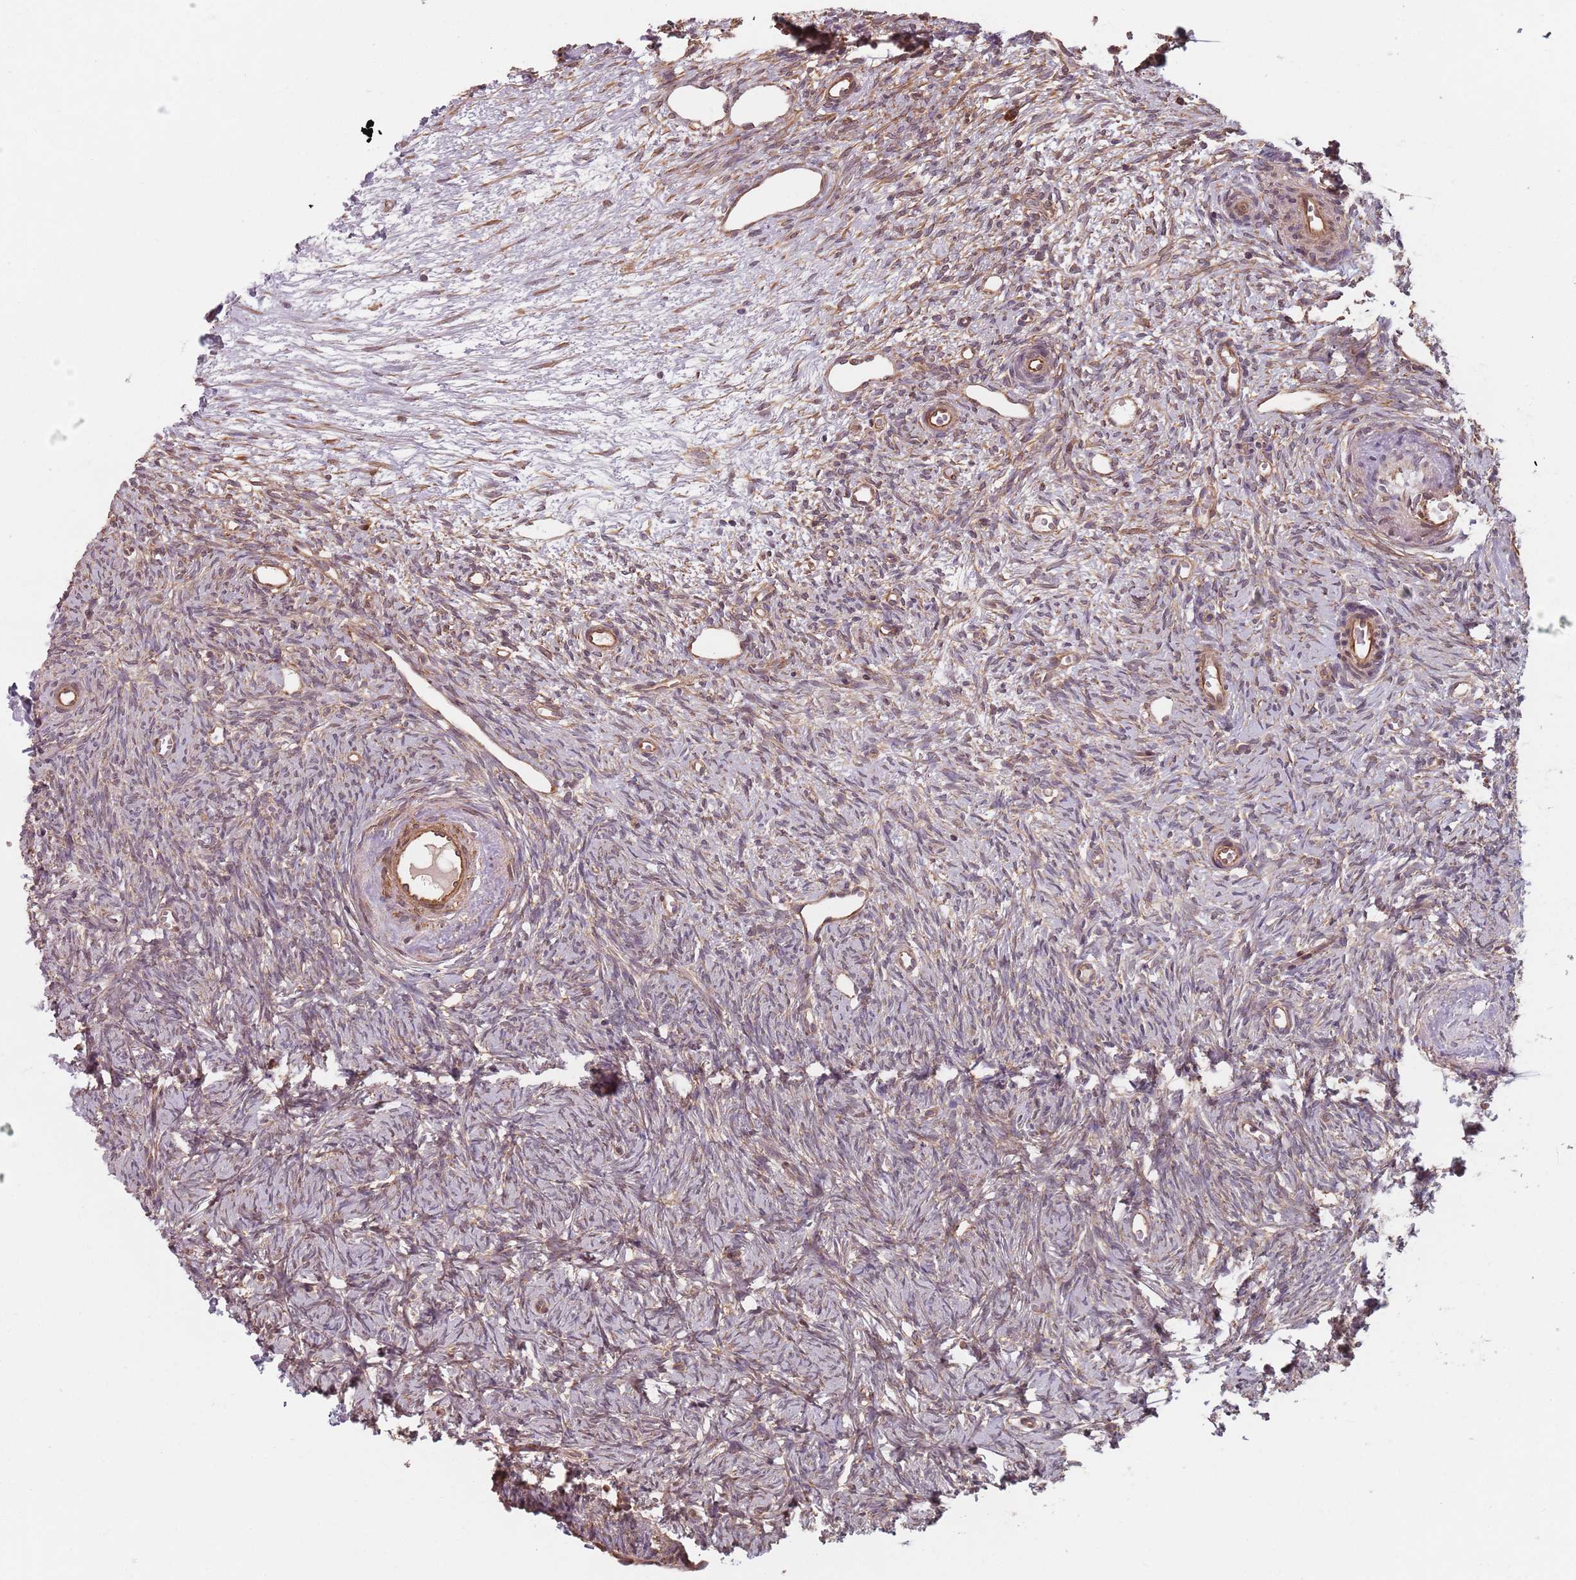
{"staining": {"intensity": "weak", "quantity": "25%-75%", "location": "cytoplasmic/membranous"}, "tissue": "ovary", "cell_type": "Ovarian stroma cells", "image_type": "normal", "snomed": [{"axis": "morphology", "description": "Normal tissue, NOS"}, {"axis": "topography", "description": "Ovary"}], "caption": "Protein expression by IHC shows weak cytoplasmic/membranous positivity in about 25%-75% of ovarian stroma cells in unremarkable ovary. The staining is performed using DAB (3,3'-diaminobenzidine) brown chromogen to label protein expression. The nuclei are counter-stained blue using hematoxylin.", "gene": "NOTCH3", "patient": {"sex": "female", "age": 51}}